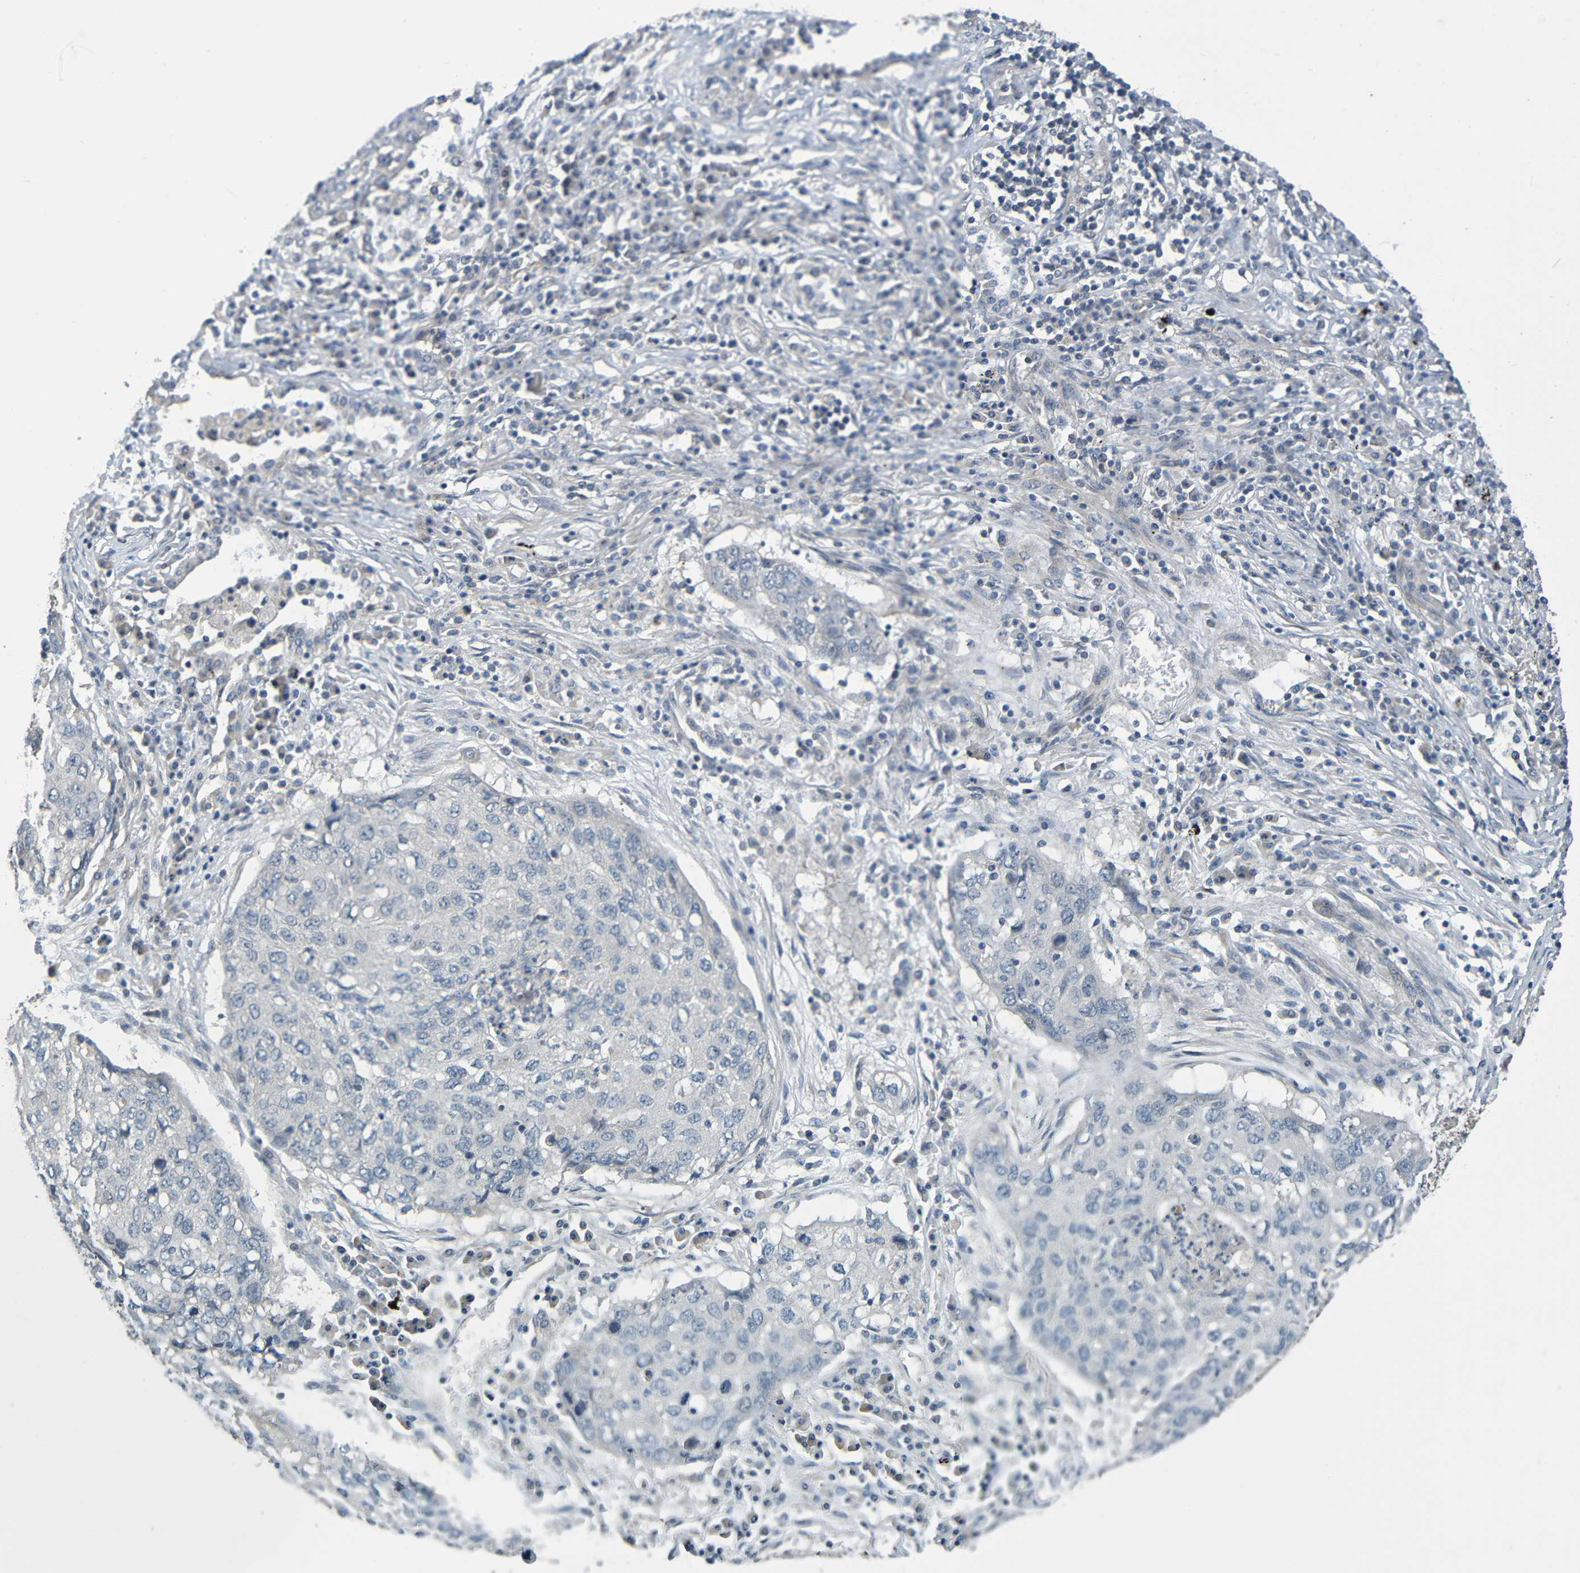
{"staining": {"intensity": "negative", "quantity": "none", "location": "none"}, "tissue": "lung cancer", "cell_type": "Tumor cells", "image_type": "cancer", "snomed": [{"axis": "morphology", "description": "Squamous cell carcinoma, NOS"}, {"axis": "topography", "description": "Lung"}], "caption": "High power microscopy image of an IHC micrograph of lung cancer, revealing no significant expression in tumor cells.", "gene": "CYP4F2", "patient": {"sex": "female", "age": 63}}